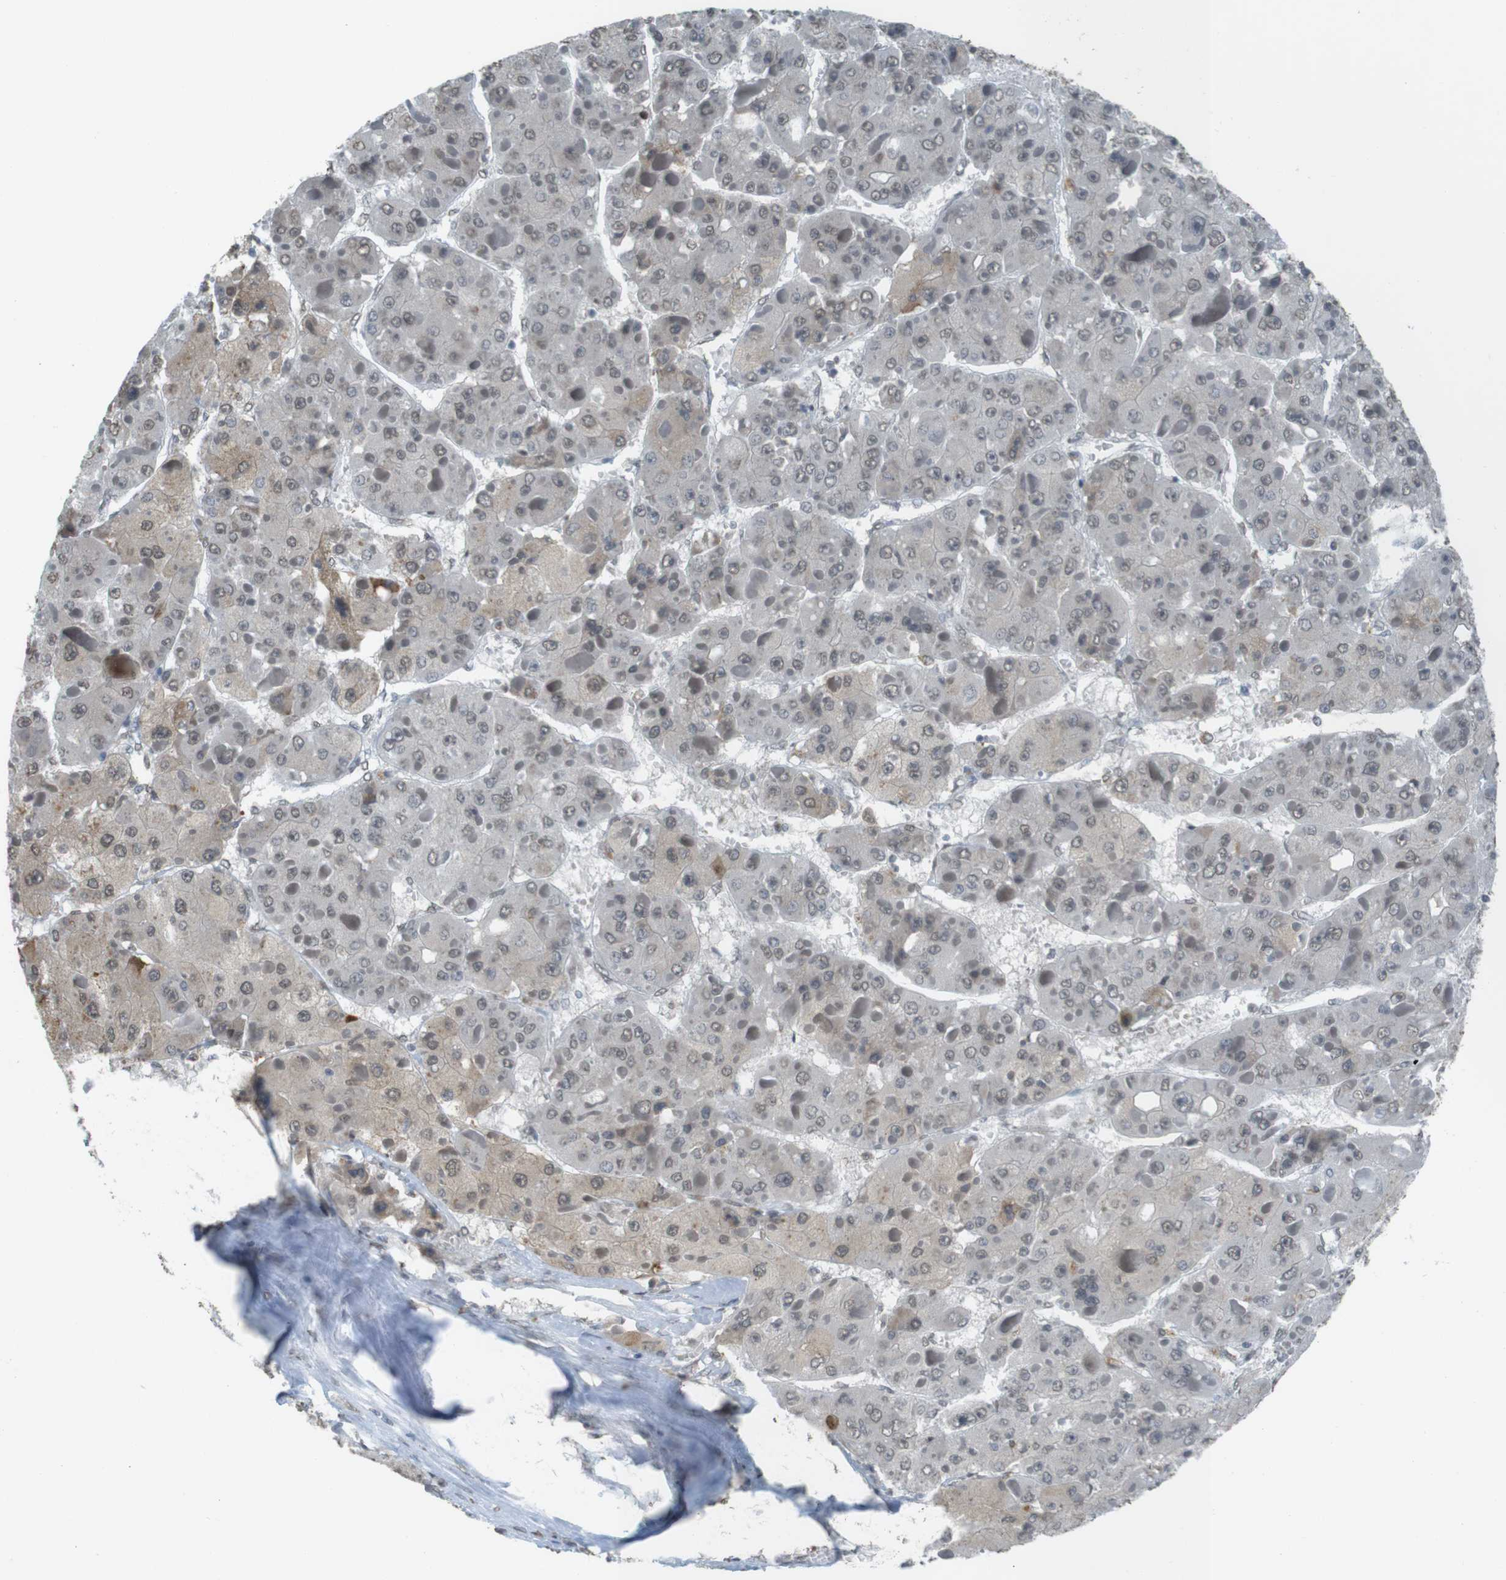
{"staining": {"intensity": "weak", "quantity": "25%-75%", "location": "cytoplasmic/membranous,nuclear"}, "tissue": "liver cancer", "cell_type": "Tumor cells", "image_type": "cancer", "snomed": [{"axis": "morphology", "description": "Carcinoma, Hepatocellular, NOS"}, {"axis": "topography", "description": "Liver"}], "caption": "Immunohistochemical staining of human liver cancer demonstrates low levels of weak cytoplasmic/membranous and nuclear expression in about 25%-75% of tumor cells. (Brightfield microscopy of DAB IHC at high magnification).", "gene": "FZD10", "patient": {"sex": "female", "age": 73}}